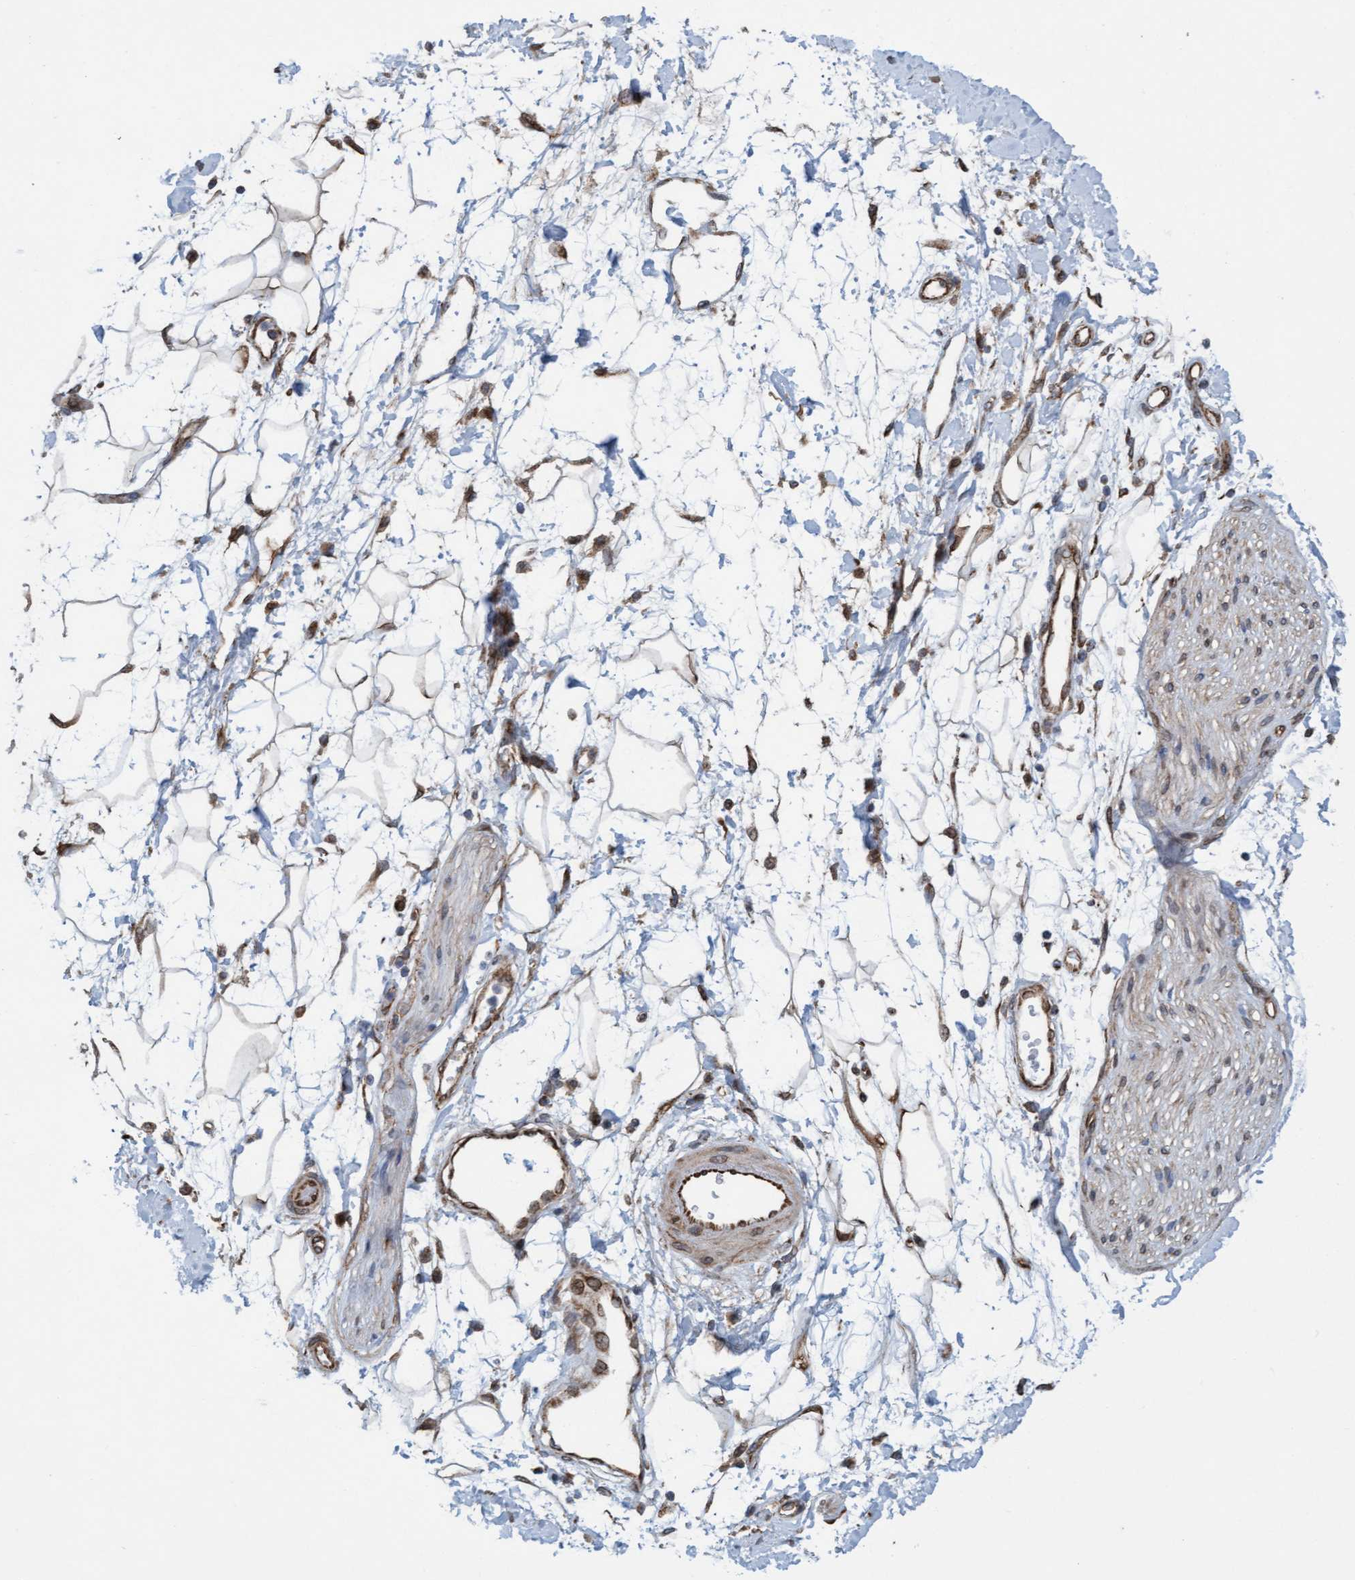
{"staining": {"intensity": "moderate", "quantity": ">75%", "location": "cytoplasmic/membranous"}, "tissue": "adipose tissue", "cell_type": "Adipocytes", "image_type": "normal", "snomed": [{"axis": "morphology", "description": "Normal tissue, NOS"}, {"axis": "morphology", "description": "Adenocarcinoma, NOS"}, {"axis": "topography", "description": "Duodenum"}, {"axis": "topography", "description": "Peripheral nerve tissue"}], "caption": "Adipocytes show moderate cytoplasmic/membranous expression in about >75% of cells in benign adipose tissue. The staining was performed using DAB, with brown indicating positive protein expression. Nuclei are stained blue with hematoxylin.", "gene": "MRPS23", "patient": {"sex": "female", "age": 60}}